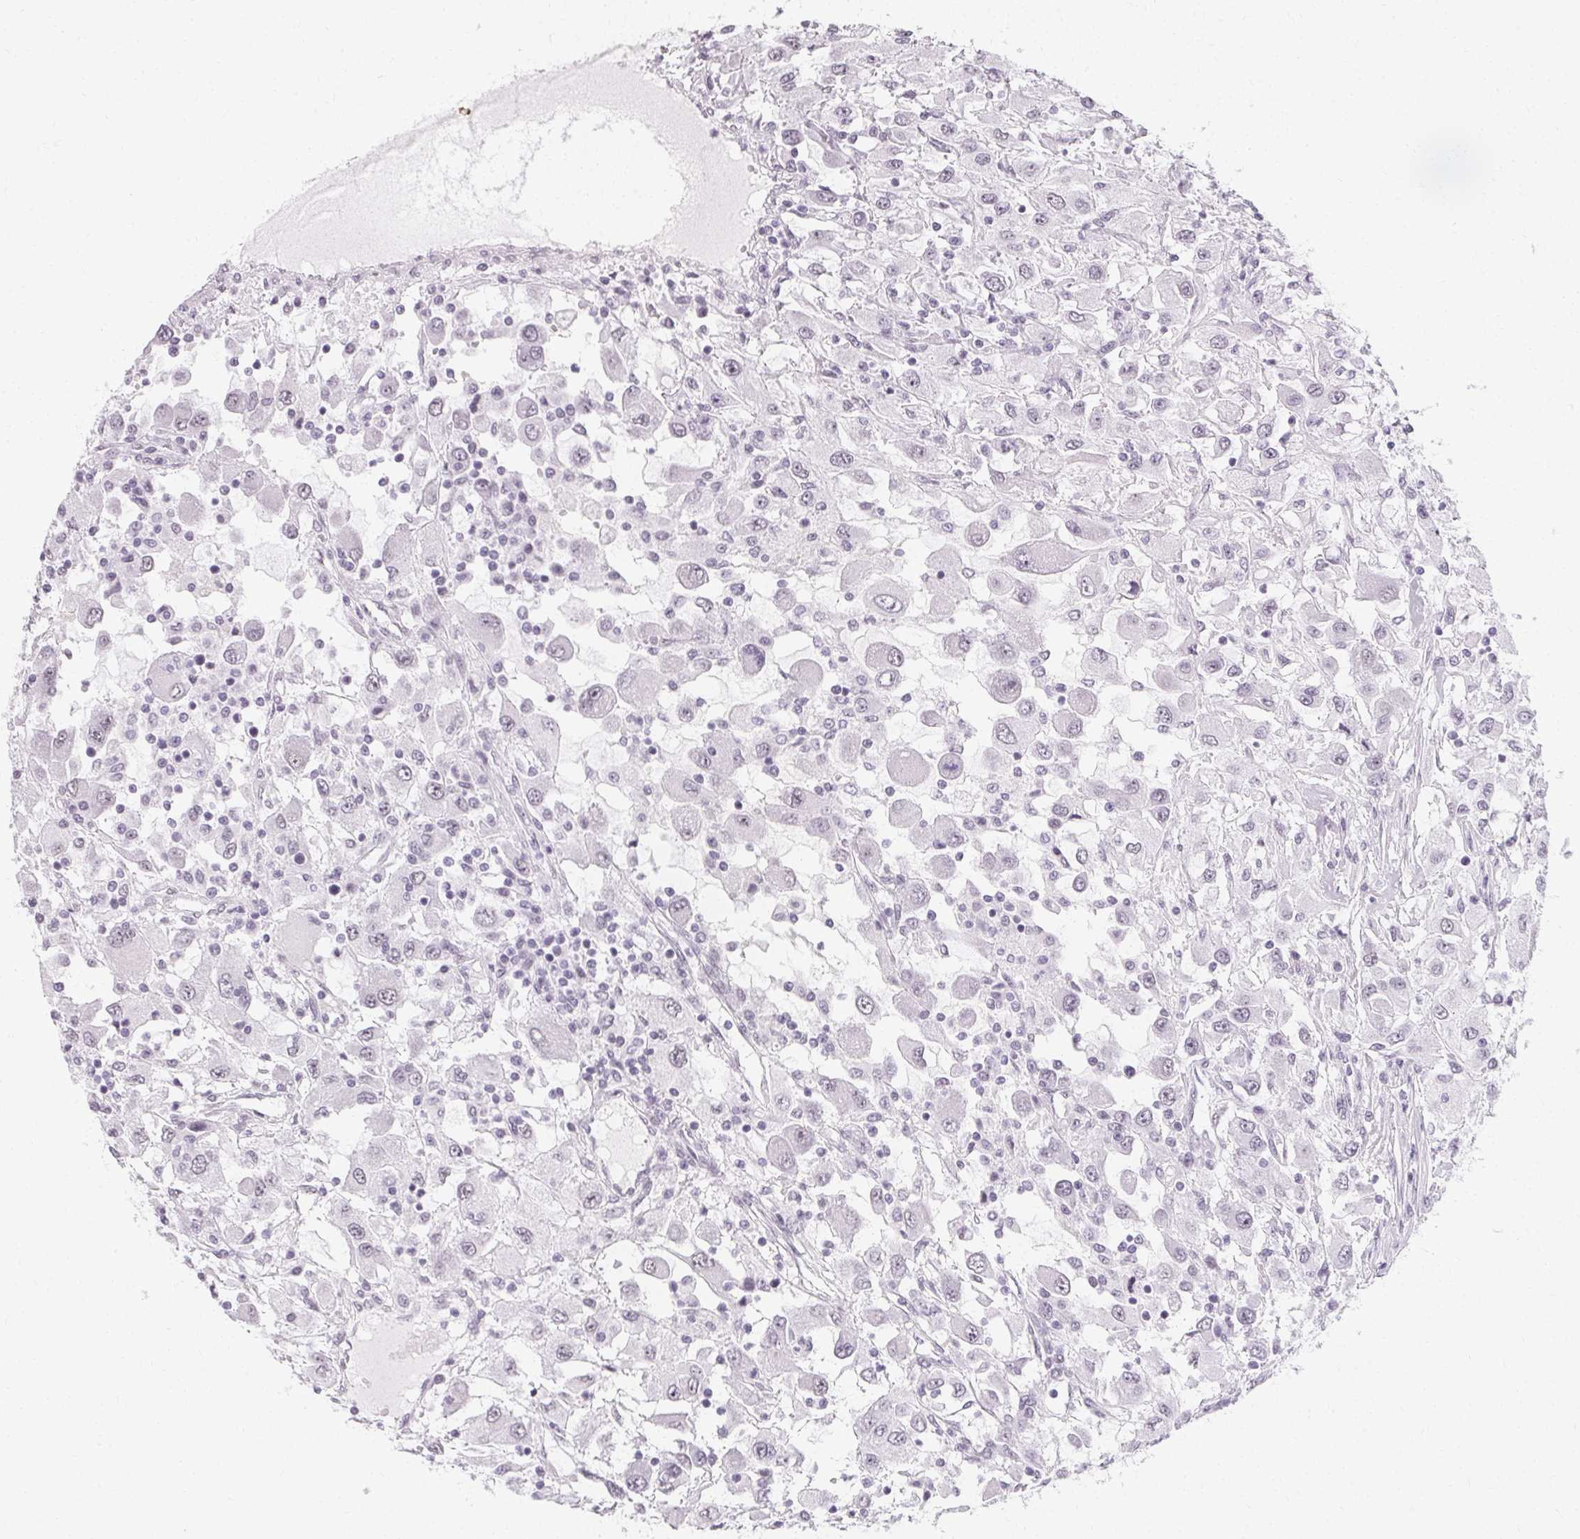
{"staining": {"intensity": "negative", "quantity": "none", "location": "none"}, "tissue": "renal cancer", "cell_type": "Tumor cells", "image_type": "cancer", "snomed": [{"axis": "morphology", "description": "Adenocarcinoma, NOS"}, {"axis": "topography", "description": "Kidney"}], "caption": "High power microscopy micrograph of an IHC micrograph of renal cancer (adenocarcinoma), revealing no significant positivity in tumor cells.", "gene": "SYNPR", "patient": {"sex": "female", "age": 67}}